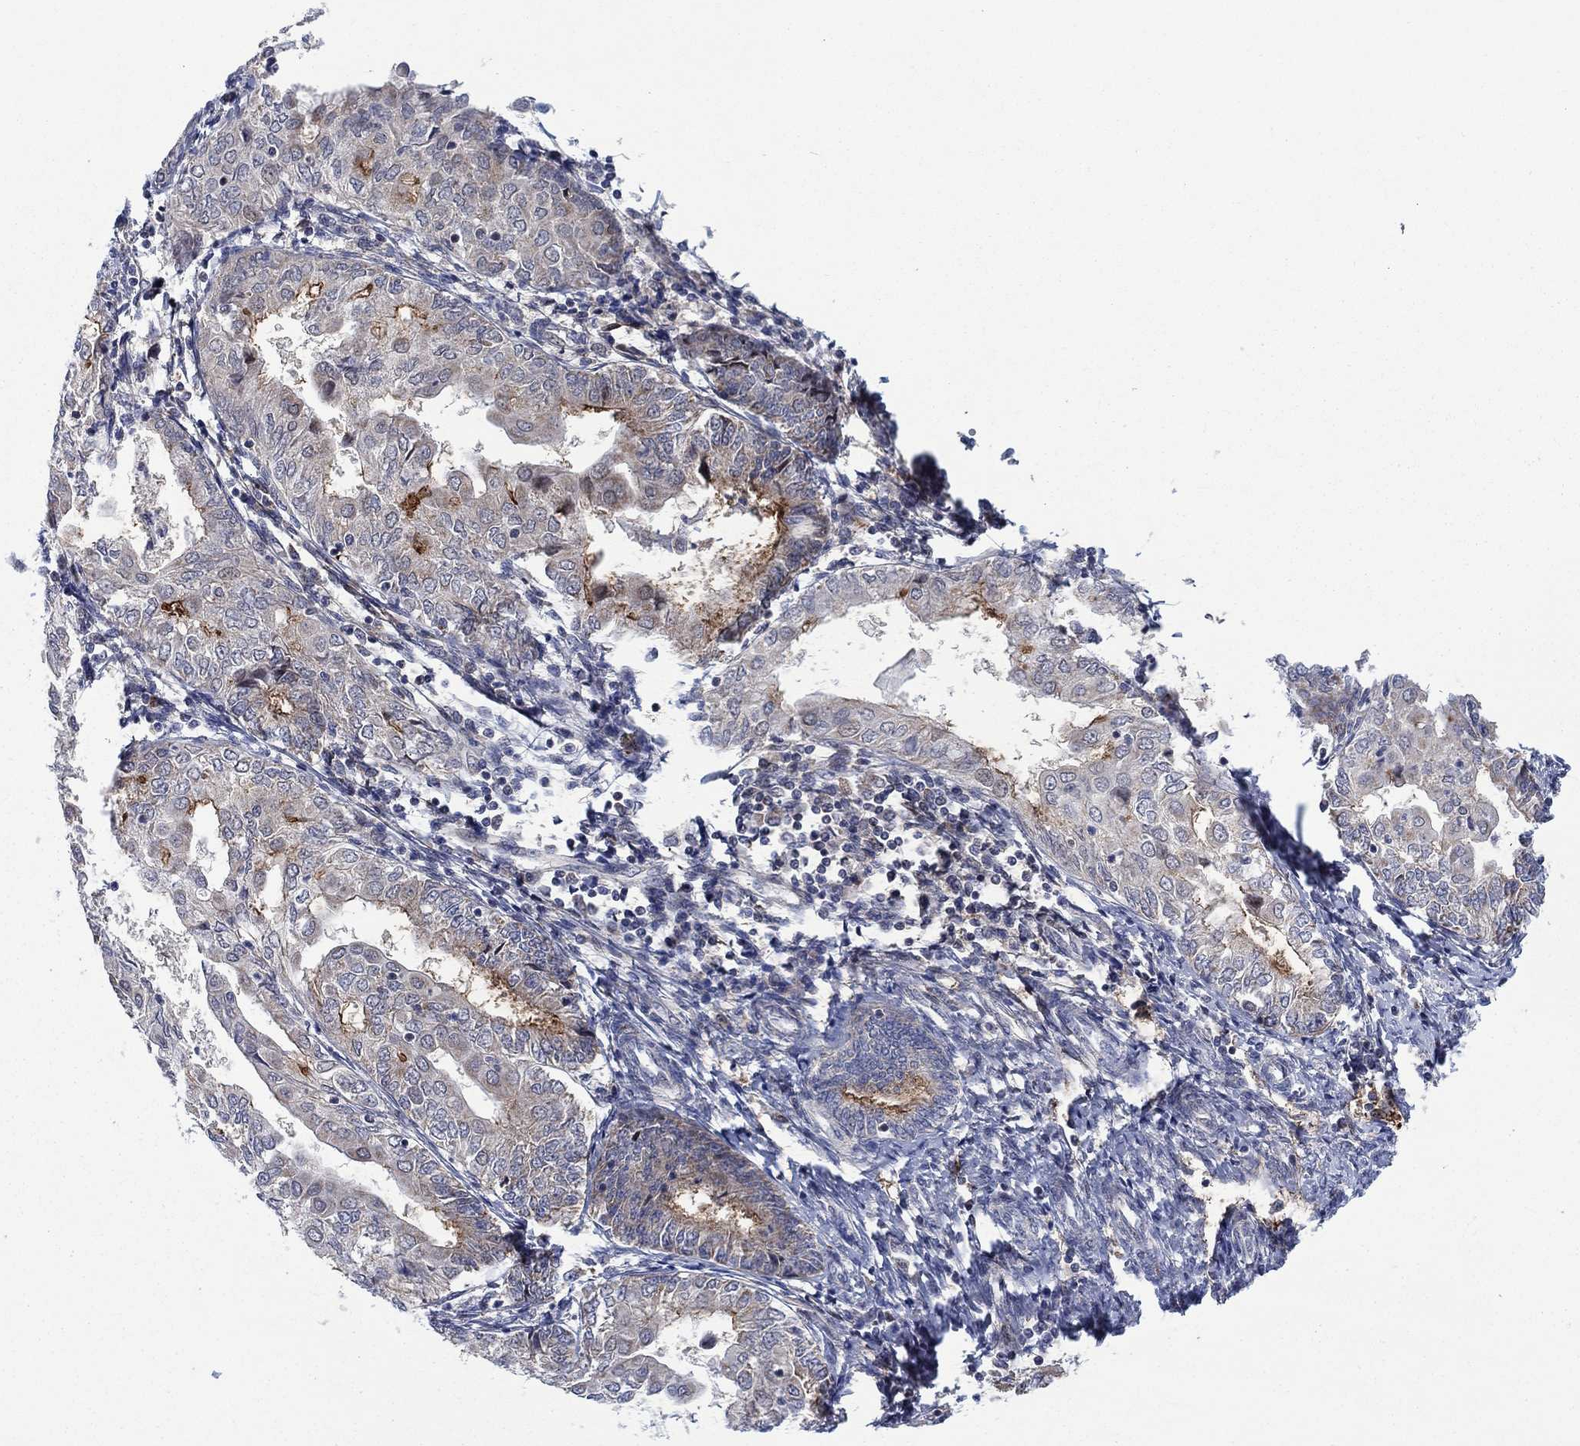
{"staining": {"intensity": "strong", "quantity": "<25%", "location": "cytoplasmic/membranous"}, "tissue": "endometrial cancer", "cell_type": "Tumor cells", "image_type": "cancer", "snomed": [{"axis": "morphology", "description": "Adenocarcinoma, NOS"}, {"axis": "topography", "description": "Endometrium"}], "caption": "Approximately <25% of tumor cells in endometrial adenocarcinoma demonstrate strong cytoplasmic/membranous protein expression as visualized by brown immunohistochemical staining.", "gene": "SLC35F2", "patient": {"sex": "female", "age": 68}}